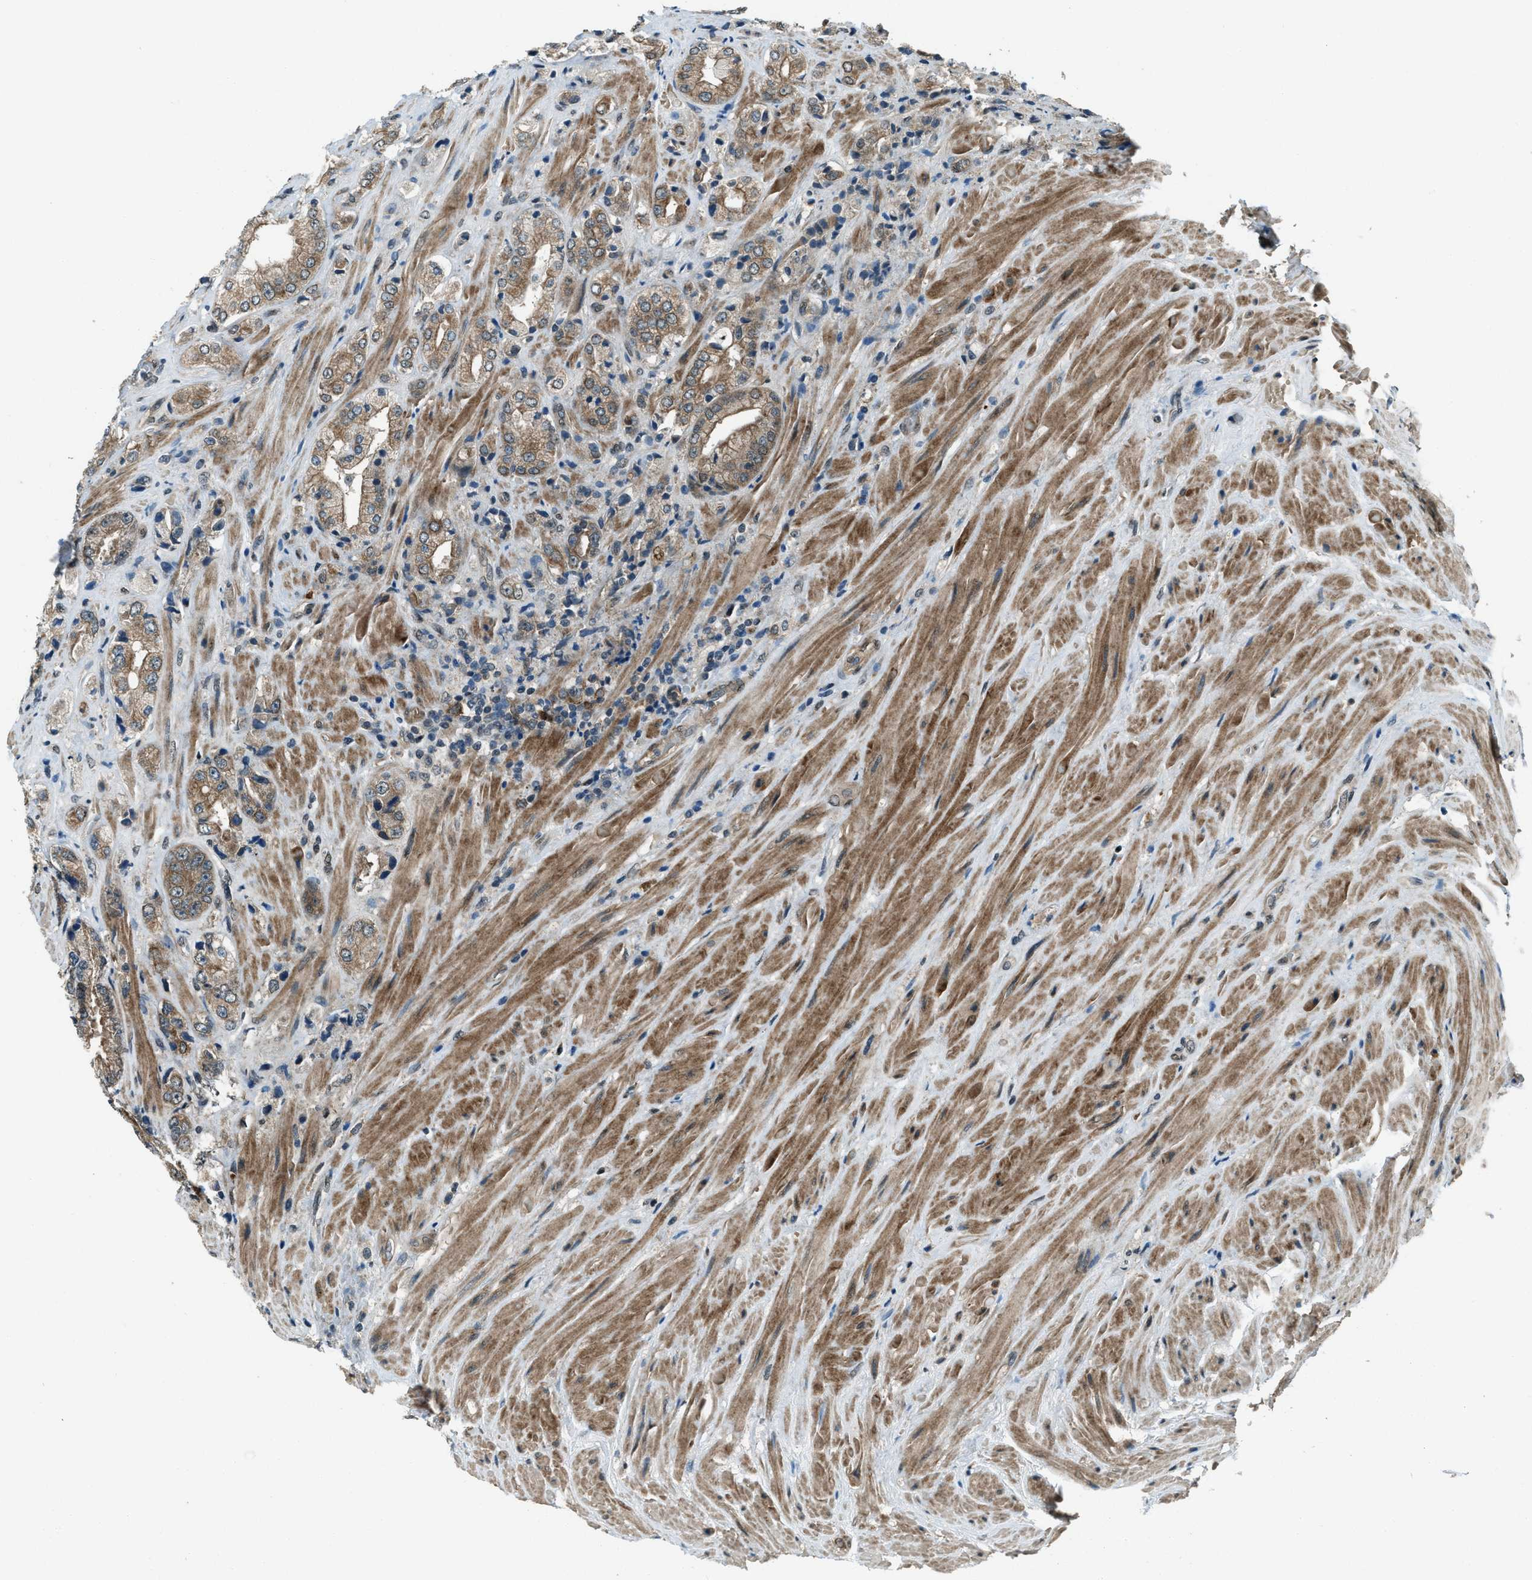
{"staining": {"intensity": "weak", "quantity": ">75%", "location": "cytoplasmic/membranous"}, "tissue": "prostate cancer", "cell_type": "Tumor cells", "image_type": "cancer", "snomed": [{"axis": "morphology", "description": "Adenocarcinoma, High grade"}, {"axis": "topography", "description": "Prostate"}], "caption": "A photomicrograph showing weak cytoplasmic/membranous positivity in about >75% of tumor cells in prostate cancer, as visualized by brown immunohistochemical staining.", "gene": "SVIL", "patient": {"sex": "male", "age": 61}}